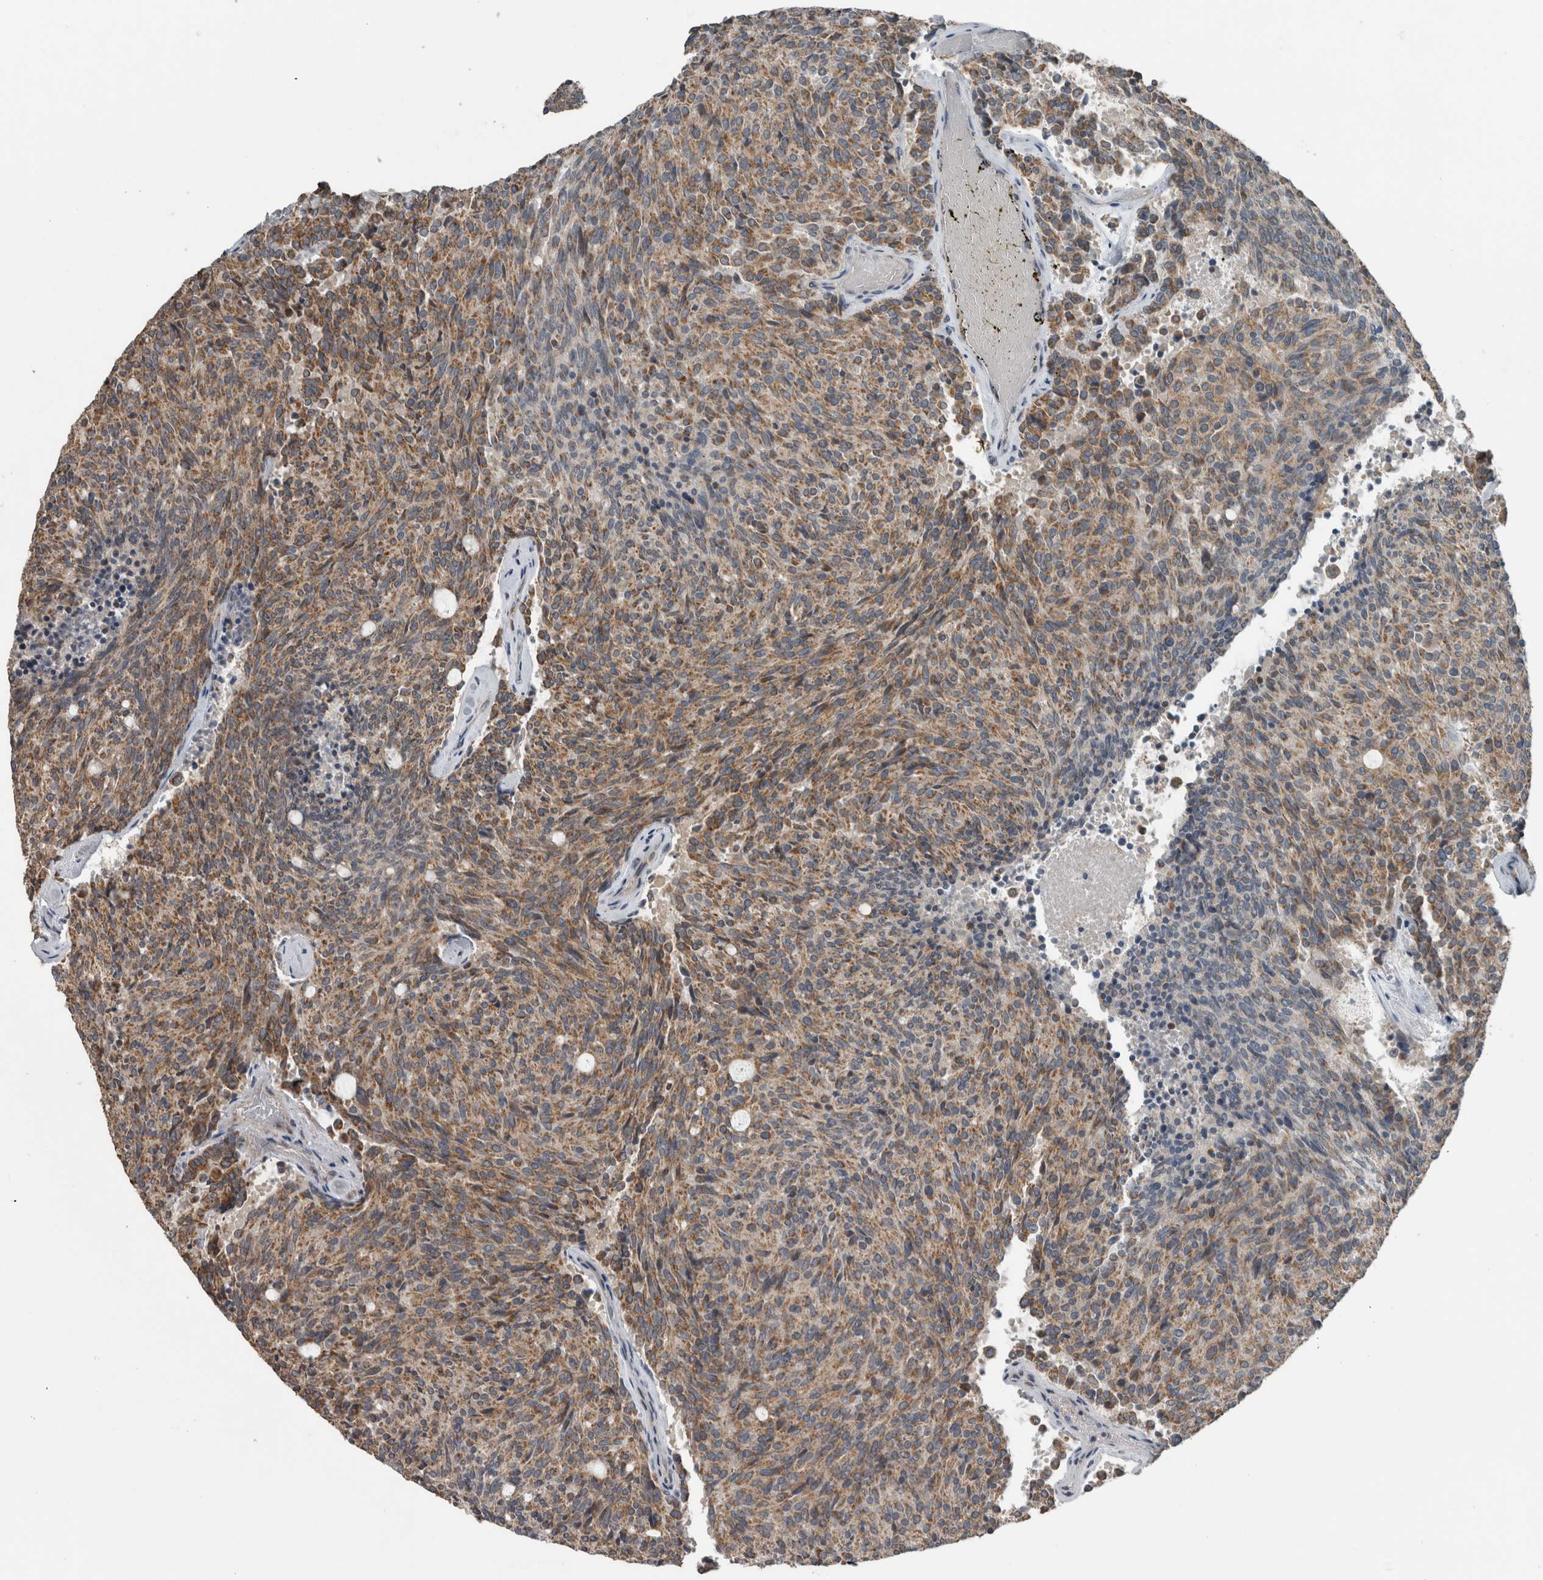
{"staining": {"intensity": "moderate", "quantity": ">75%", "location": "cytoplasmic/membranous"}, "tissue": "carcinoid", "cell_type": "Tumor cells", "image_type": "cancer", "snomed": [{"axis": "morphology", "description": "Carcinoid, malignant, NOS"}, {"axis": "topography", "description": "Pancreas"}], "caption": "High-magnification brightfield microscopy of carcinoid stained with DAB (3,3'-diaminobenzidine) (brown) and counterstained with hematoxylin (blue). tumor cells exhibit moderate cytoplasmic/membranous positivity is identified in about>75% of cells.", "gene": "ARMC1", "patient": {"sex": "female", "age": 54}}